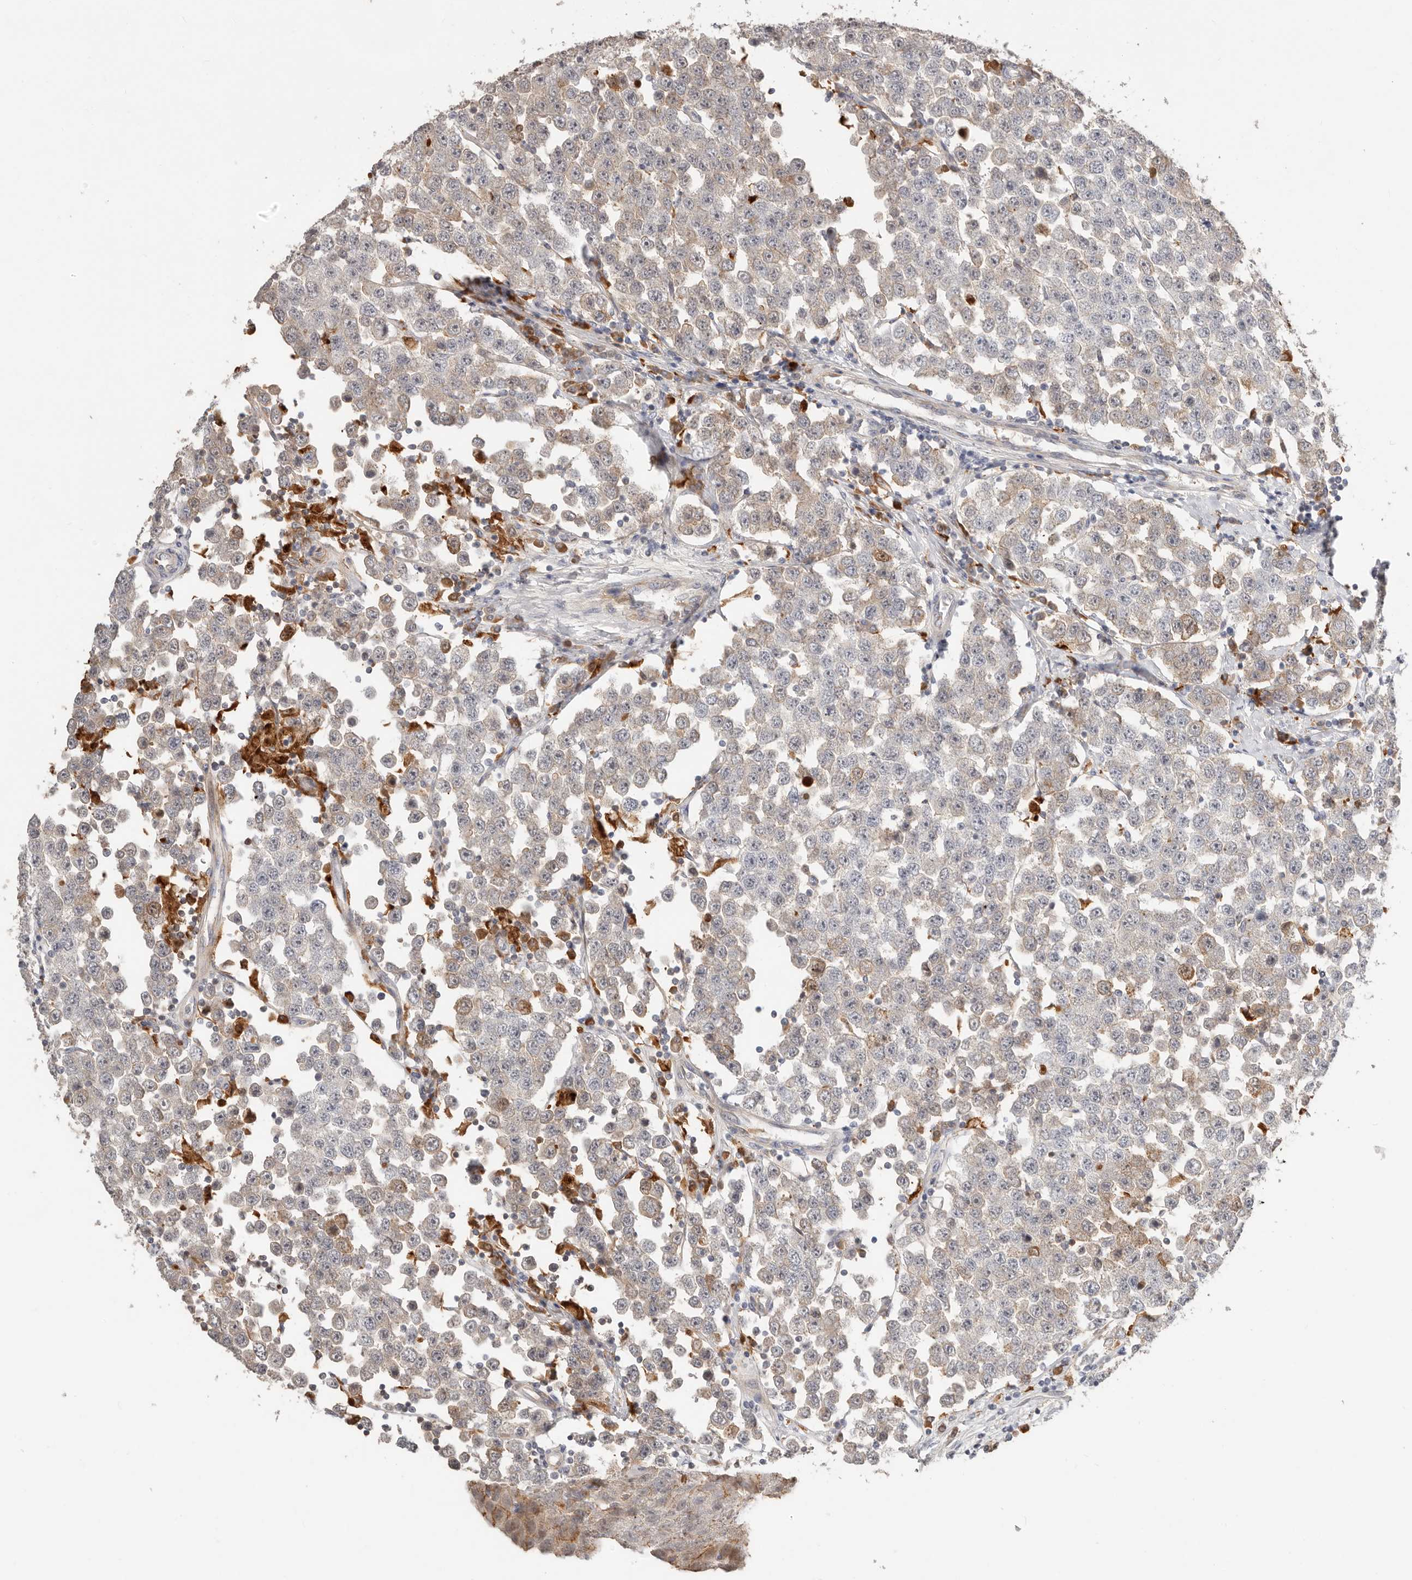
{"staining": {"intensity": "weak", "quantity": "<25%", "location": "cytoplasmic/membranous"}, "tissue": "testis cancer", "cell_type": "Tumor cells", "image_type": "cancer", "snomed": [{"axis": "morphology", "description": "Seminoma, NOS"}, {"axis": "topography", "description": "Testis"}], "caption": "High power microscopy histopathology image of an immunohistochemistry (IHC) histopathology image of testis seminoma, revealing no significant expression in tumor cells.", "gene": "MTFR2", "patient": {"sex": "male", "age": 28}}